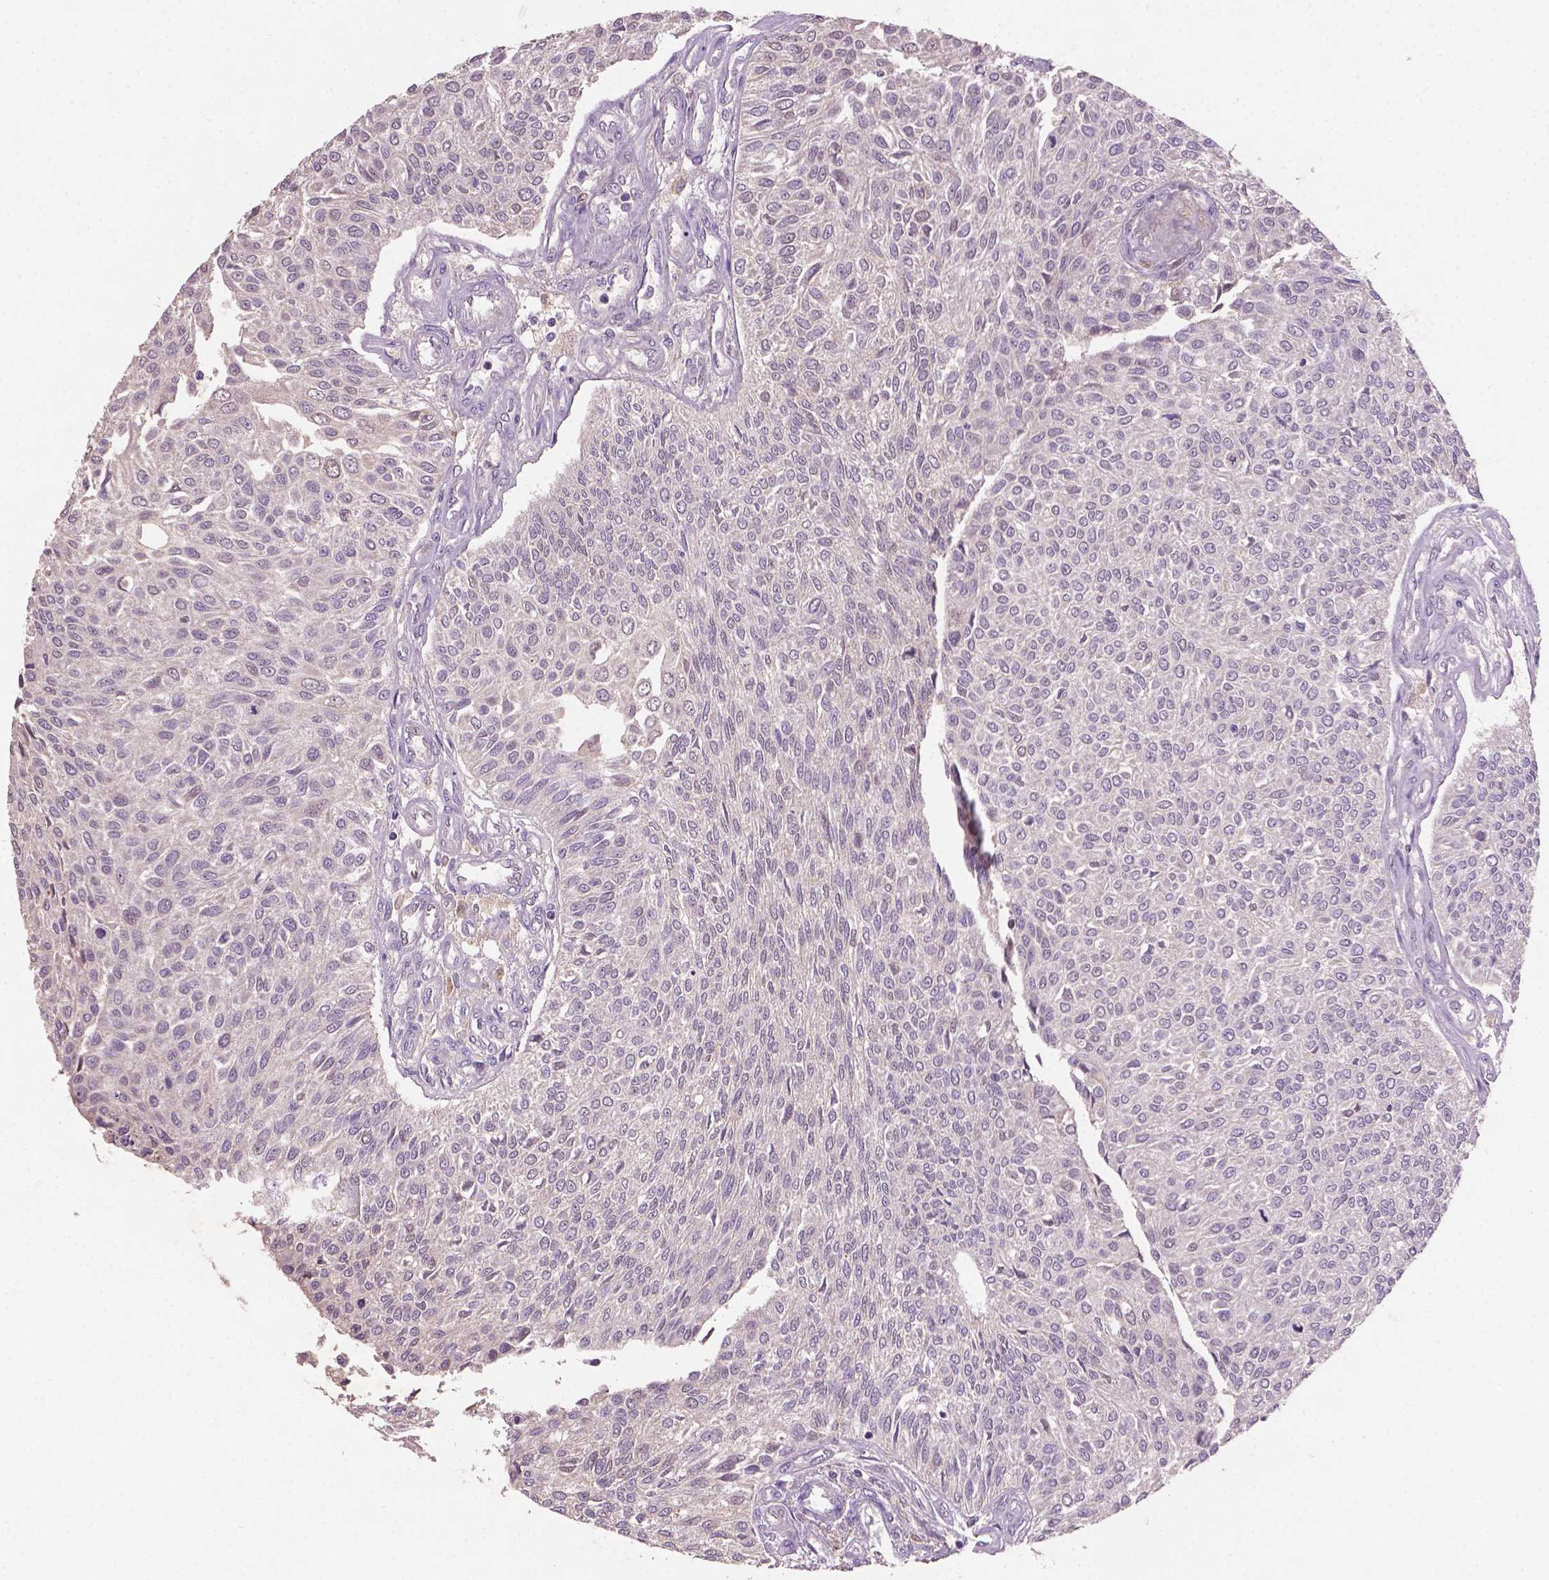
{"staining": {"intensity": "negative", "quantity": "none", "location": "none"}, "tissue": "urothelial cancer", "cell_type": "Tumor cells", "image_type": "cancer", "snomed": [{"axis": "morphology", "description": "Urothelial carcinoma, NOS"}, {"axis": "topography", "description": "Urinary bladder"}], "caption": "Urothelial cancer was stained to show a protein in brown. There is no significant expression in tumor cells. Brightfield microscopy of IHC stained with DAB (3,3'-diaminobenzidine) (brown) and hematoxylin (blue), captured at high magnification.", "gene": "SOX17", "patient": {"sex": "male", "age": 55}}